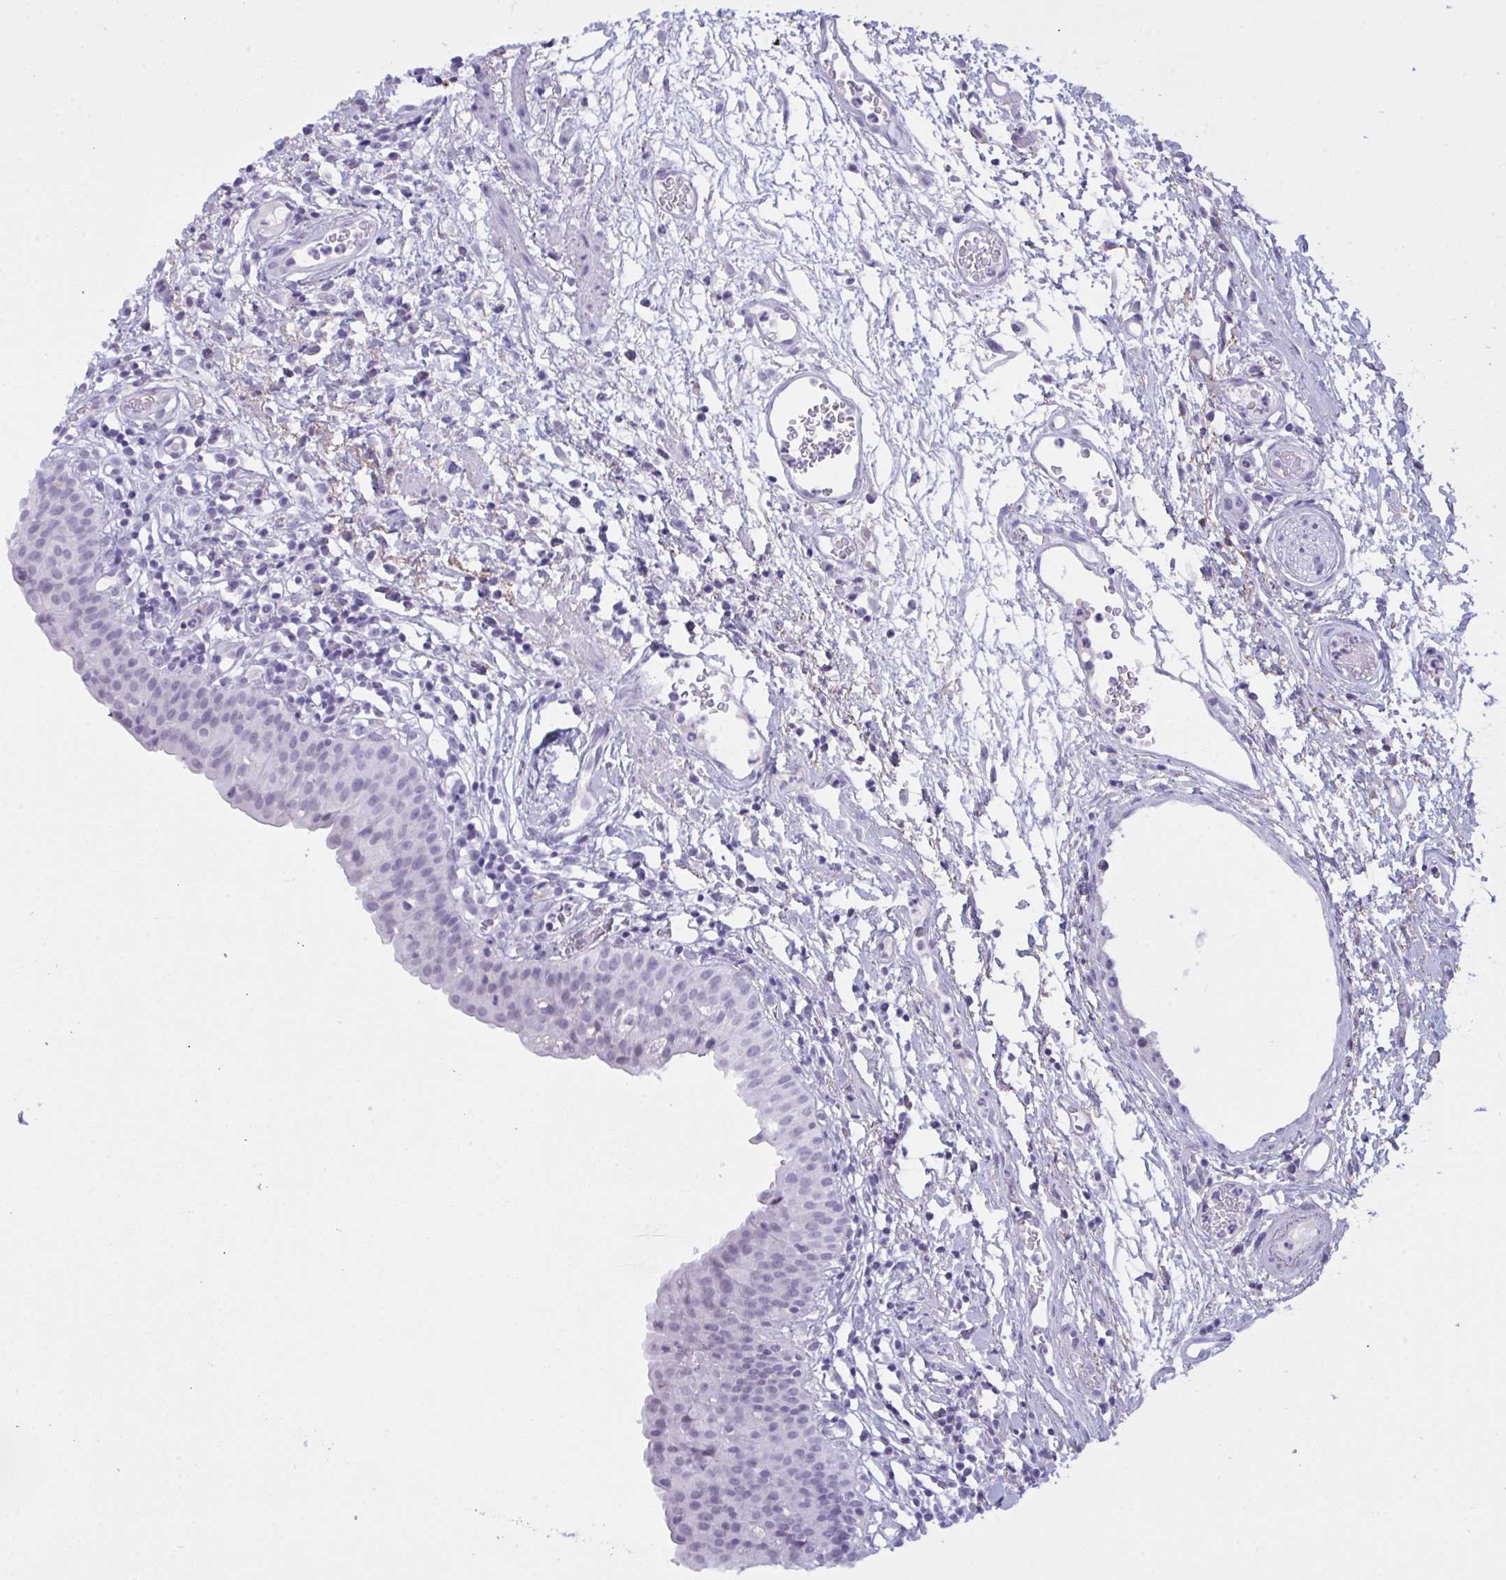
{"staining": {"intensity": "negative", "quantity": "none", "location": "none"}, "tissue": "urinary bladder", "cell_type": "Urothelial cells", "image_type": "normal", "snomed": [{"axis": "morphology", "description": "Normal tissue, NOS"}, {"axis": "morphology", "description": "Inflammation, NOS"}, {"axis": "topography", "description": "Urinary bladder"}], "caption": "The IHC image has no significant staining in urothelial cells of urinary bladder.", "gene": "ELN", "patient": {"sex": "male", "age": 57}}